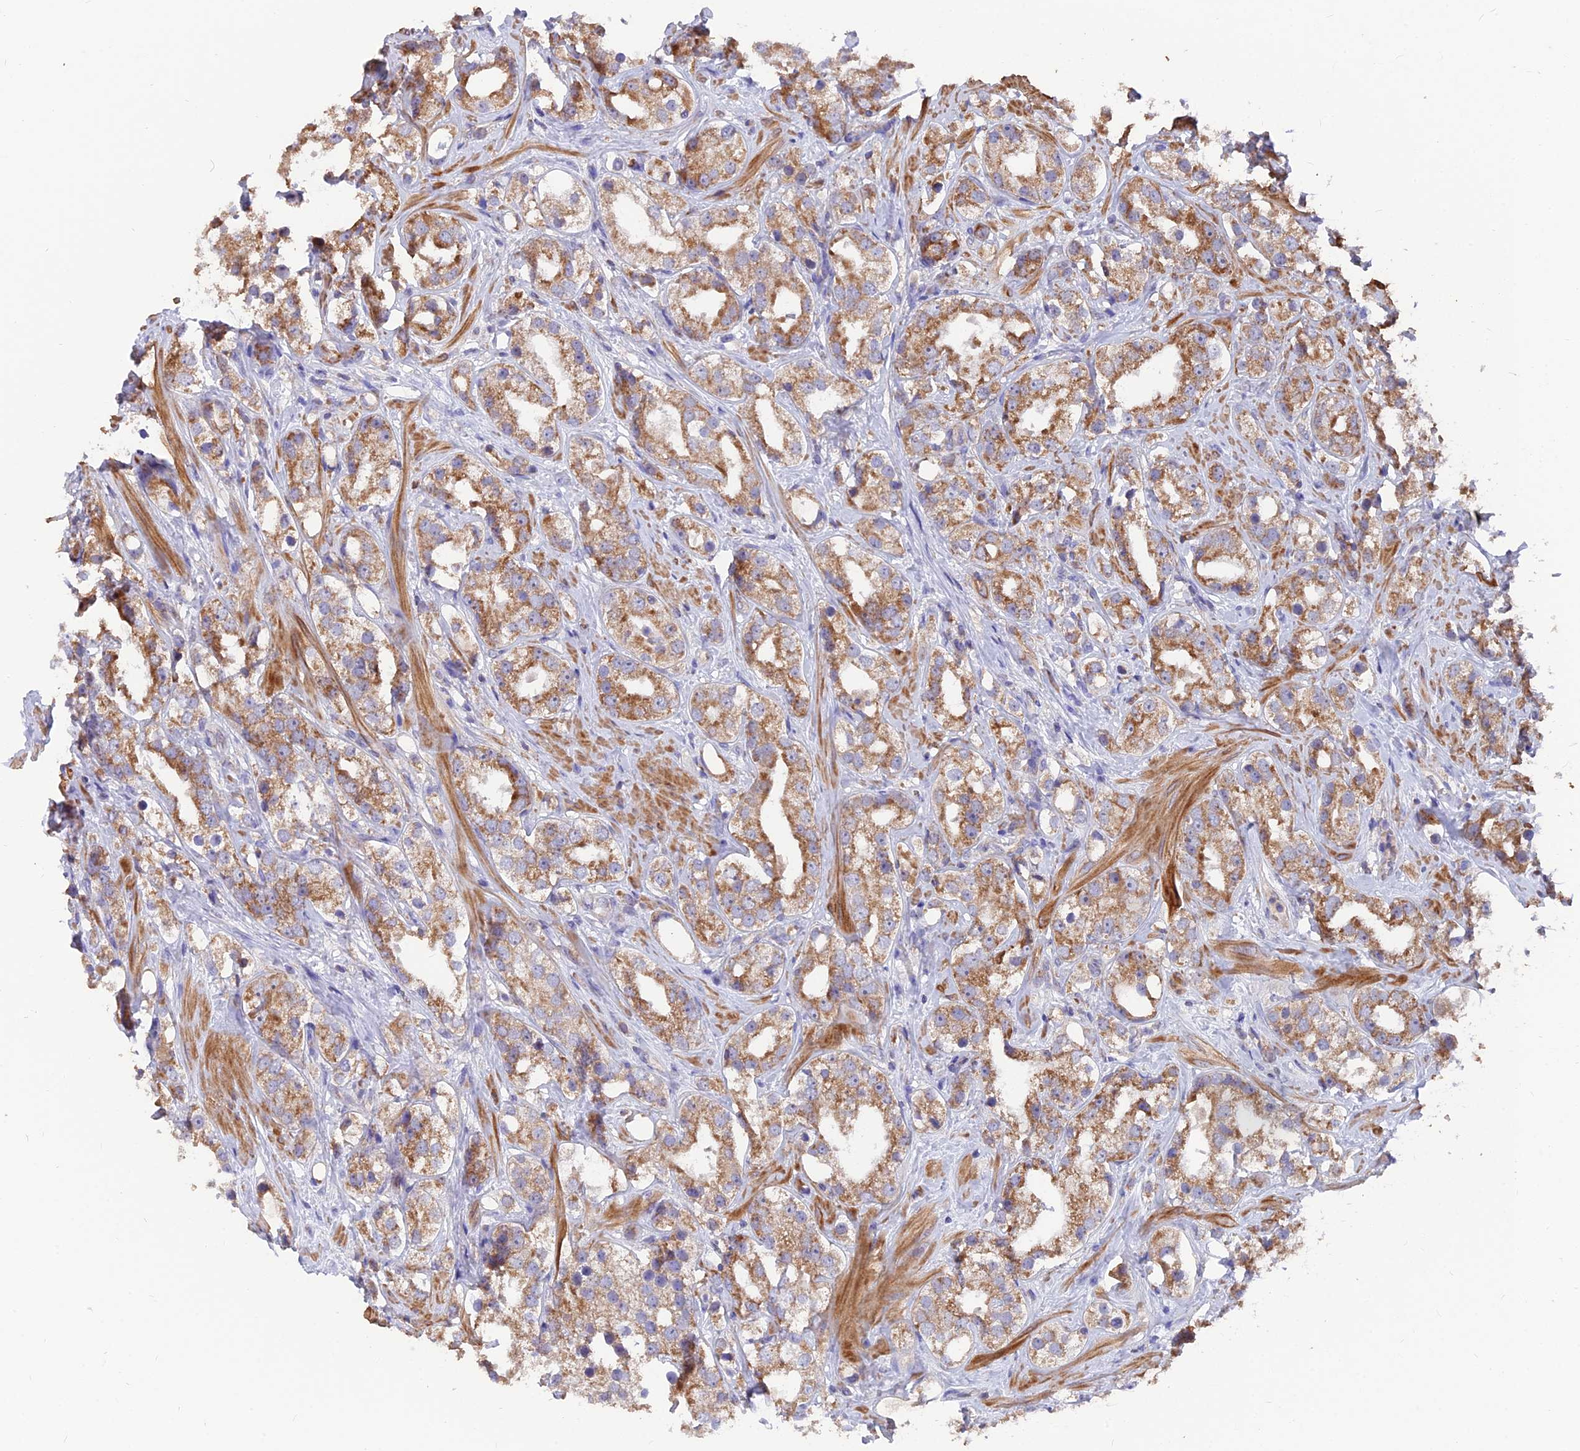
{"staining": {"intensity": "moderate", "quantity": ">75%", "location": "cytoplasmic/membranous"}, "tissue": "prostate cancer", "cell_type": "Tumor cells", "image_type": "cancer", "snomed": [{"axis": "morphology", "description": "Adenocarcinoma, NOS"}, {"axis": "topography", "description": "Prostate"}], "caption": "An image showing moderate cytoplasmic/membranous expression in approximately >75% of tumor cells in prostate cancer, as visualized by brown immunohistochemical staining.", "gene": "IFT22", "patient": {"sex": "male", "age": 79}}